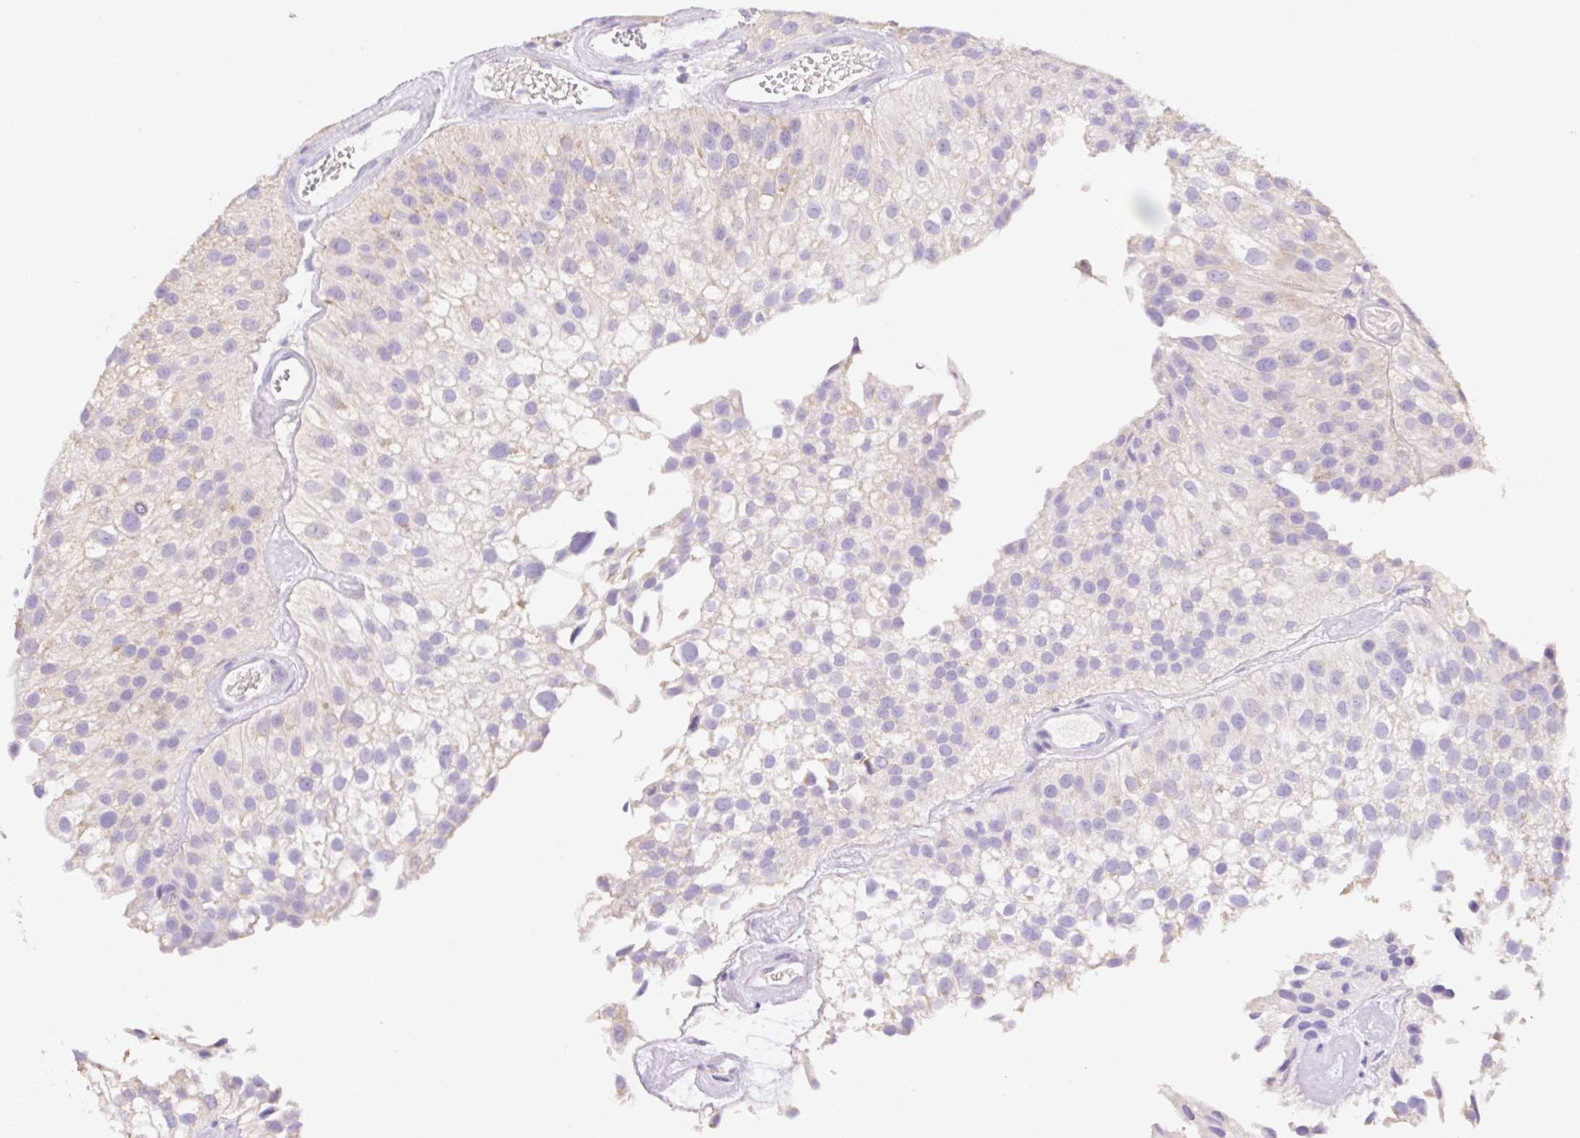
{"staining": {"intensity": "moderate", "quantity": "<25%", "location": "cytoplasmic/membranous"}, "tissue": "urothelial cancer", "cell_type": "Tumor cells", "image_type": "cancer", "snomed": [{"axis": "morphology", "description": "Urothelial carcinoma, NOS"}, {"axis": "topography", "description": "Urinary bladder"}], "caption": "Urothelial cancer was stained to show a protein in brown. There is low levels of moderate cytoplasmic/membranous positivity in approximately <25% of tumor cells.", "gene": "COPZ2", "patient": {"sex": "male", "age": 87}}